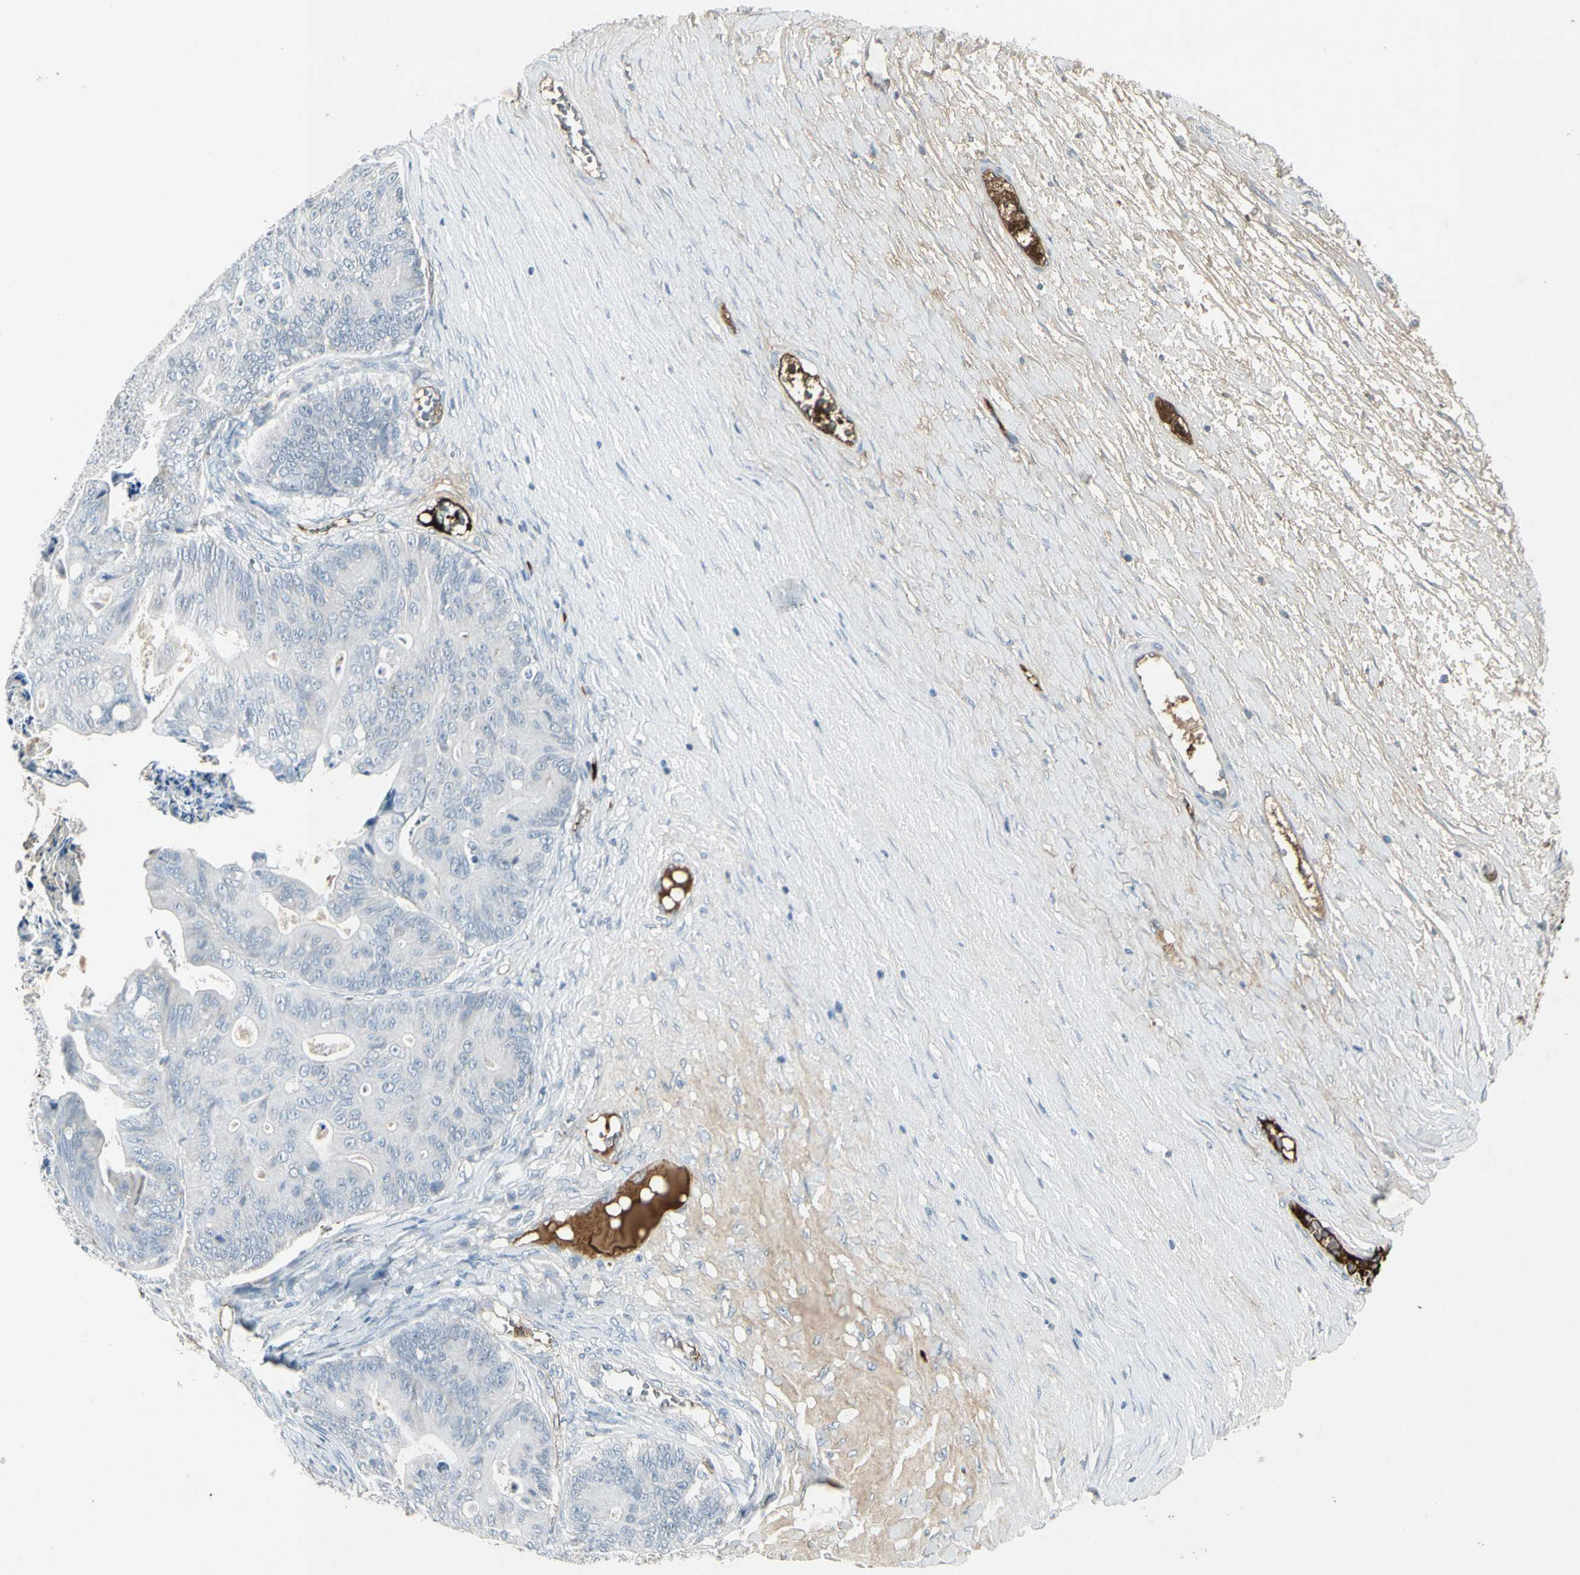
{"staining": {"intensity": "negative", "quantity": "none", "location": "none"}, "tissue": "ovarian cancer", "cell_type": "Tumor cells", "image_type": "cancer", "snomed": [{"axis": "morphology", "description": "Cystadenocarcinoma, mucinous, NOS"}, {"axis": "topography", "description": "Ovary"}], "caption": "Immunohistochemical staining of human mucinous cystadenocarcinoma (ovarian) reveals no significant expression in tumor cells.", "gene": "IGHM", "patient": {"sex": "female", "age": 37}}